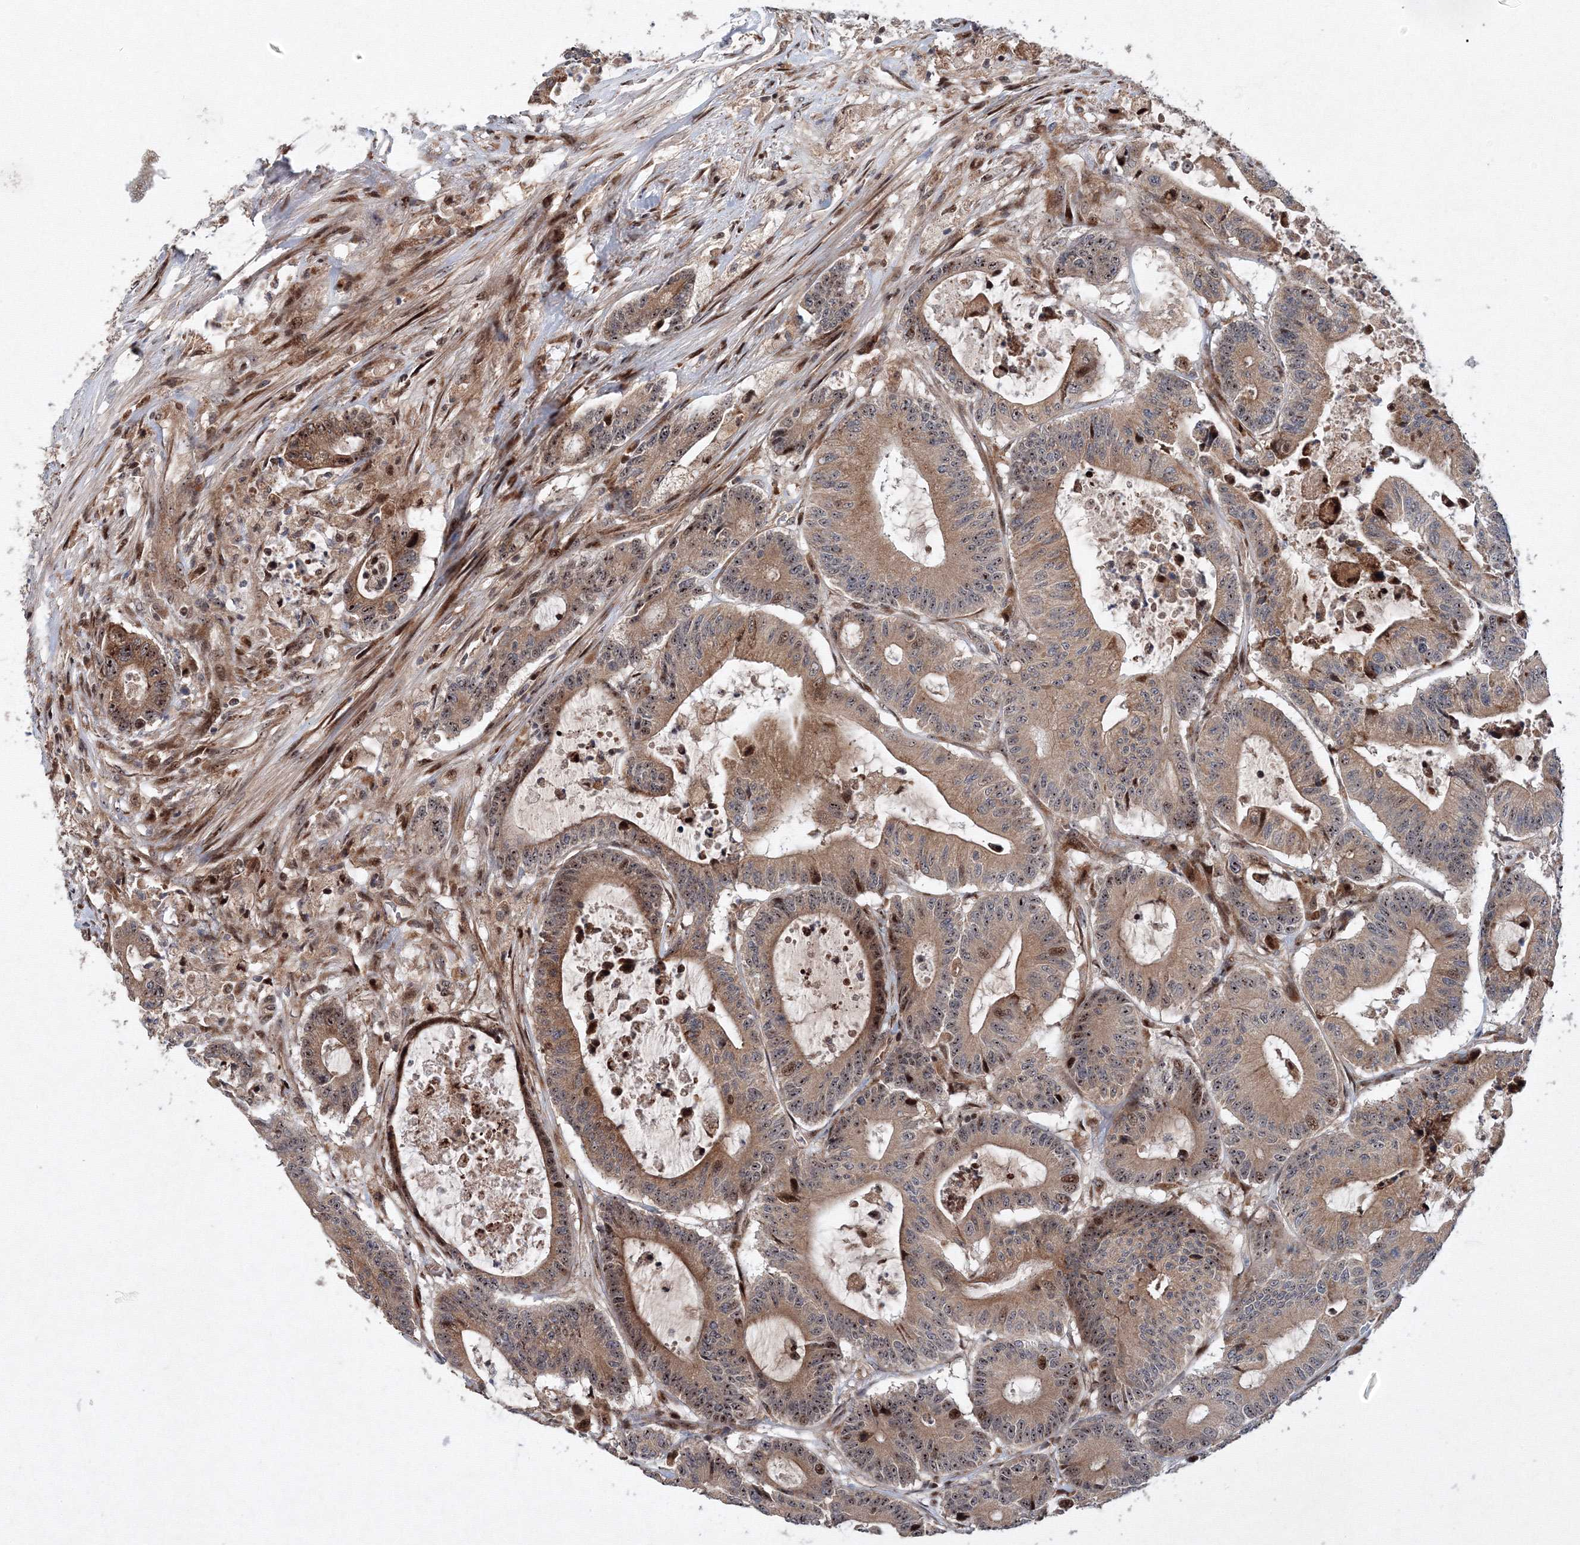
{"staining": {"intensity": "moderate", "quantity": ">75%", "location": "cytoplasmic/membranous,nuclear"}, "tissue": "colorectal cancer", "cell_type": "Tumor cells", "image_type": "cancer", "snomed": [{"axis": "morphology", "description": "Adenocarcinoma, NOS"}, {"axis": "topography", "description": "Colon"}], "caption": "Colorectal adenocarcinoma stained with IHC displays moderate cytoplasmic/membranous and nuclear expression in approximately >75% of tumor cells.", "gene": "ANKAR", "patient": {"sex": "female", "age": 84}}